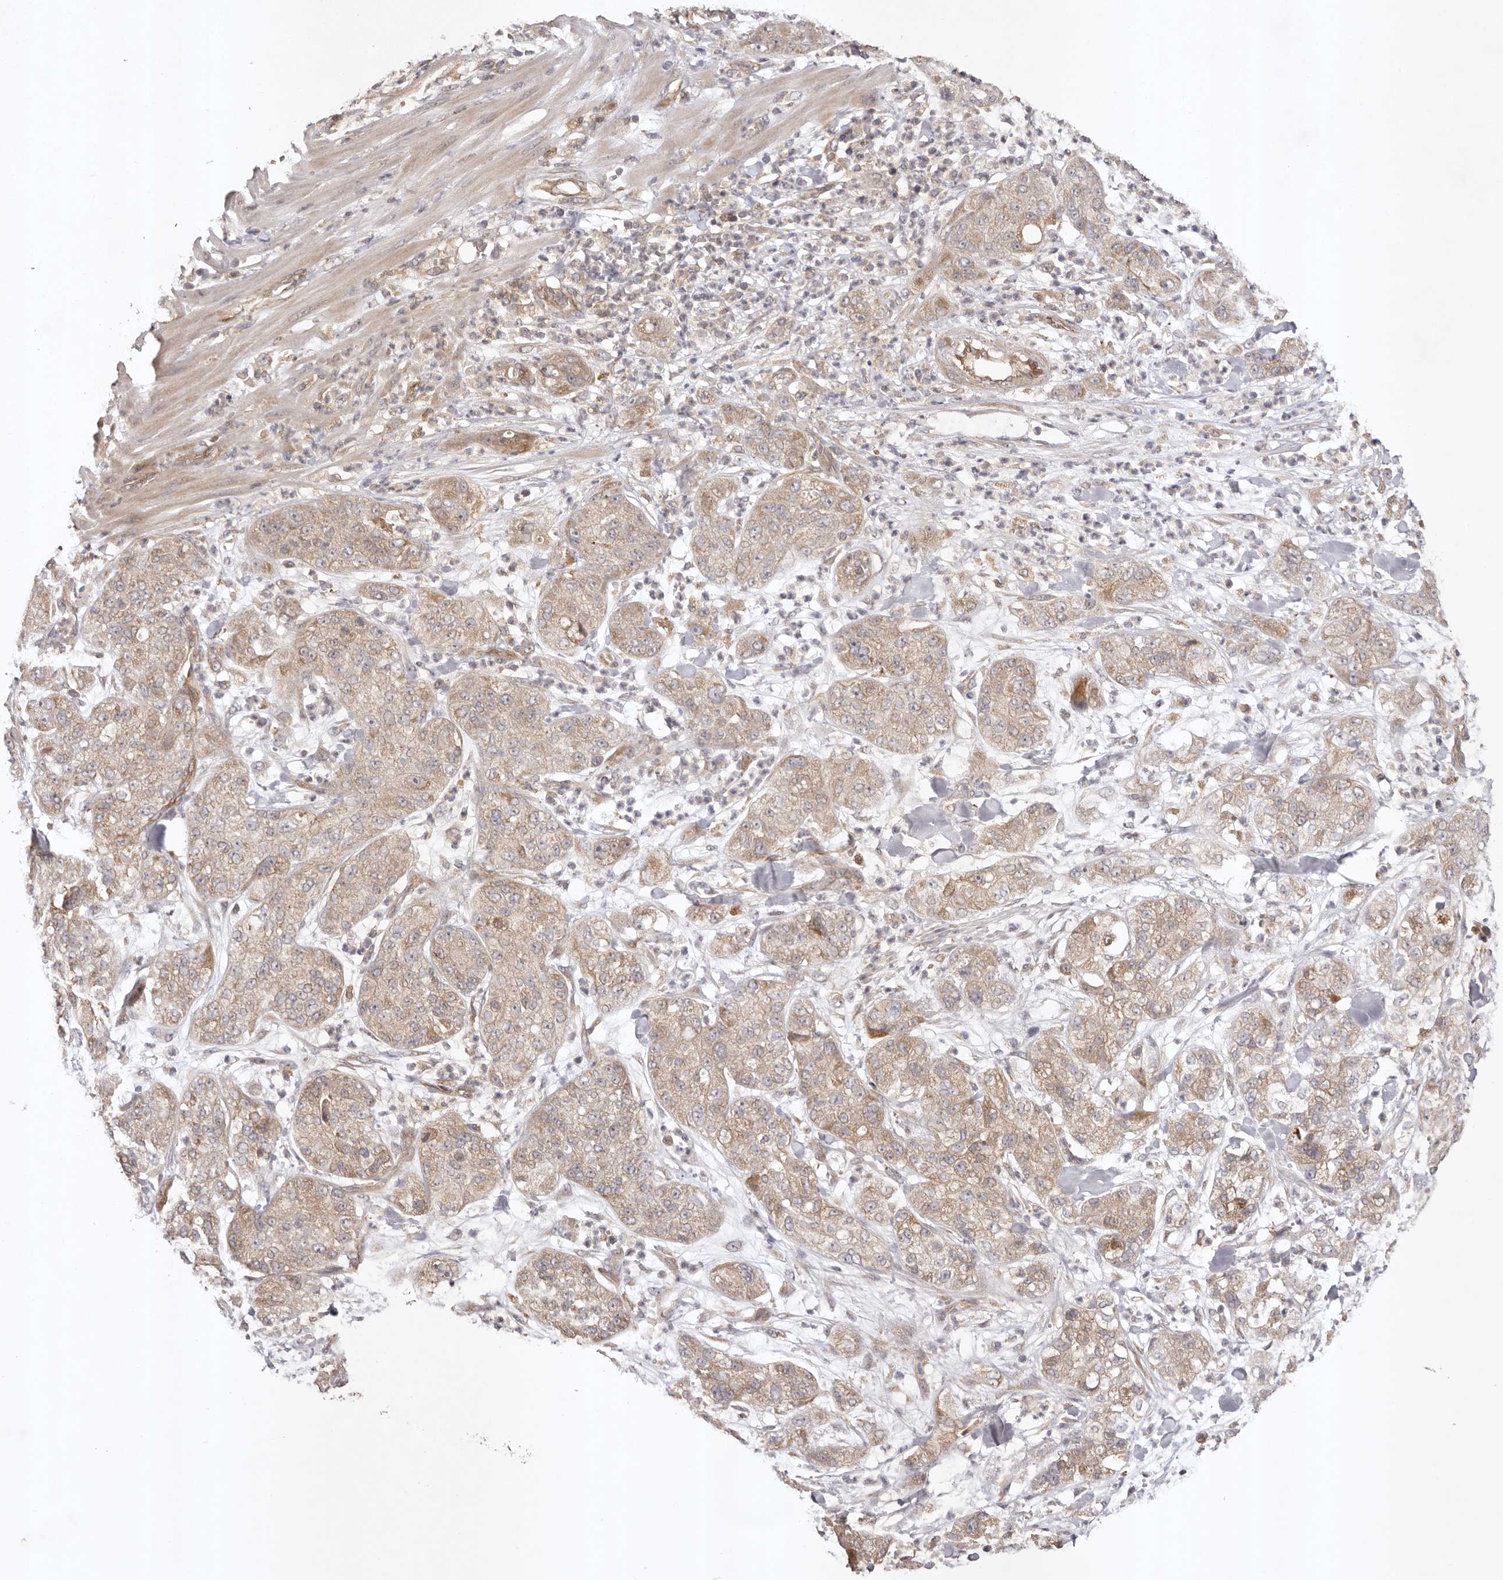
{"staining": {"intensity": "weak", "quantity": ">75%", "location": "cytoplasmic/membranous"}, "tissue": "pancreatic cancer", "cell_type": "Tumor cells", "image_type": "cancer", "snomed": [{"axis": "morphology", "description": "Adenocarcinoma, NOS"}, {"axis": "topography", "description": "Pancreas"}], "caption": "Pancreatic cancer stained with a brown dye reveals weak cytoplasmic/membranous positive positivity in about >75% of tumor cells.", "gene": "UBR2", "patient": {"sex": "female", "age": 78}}